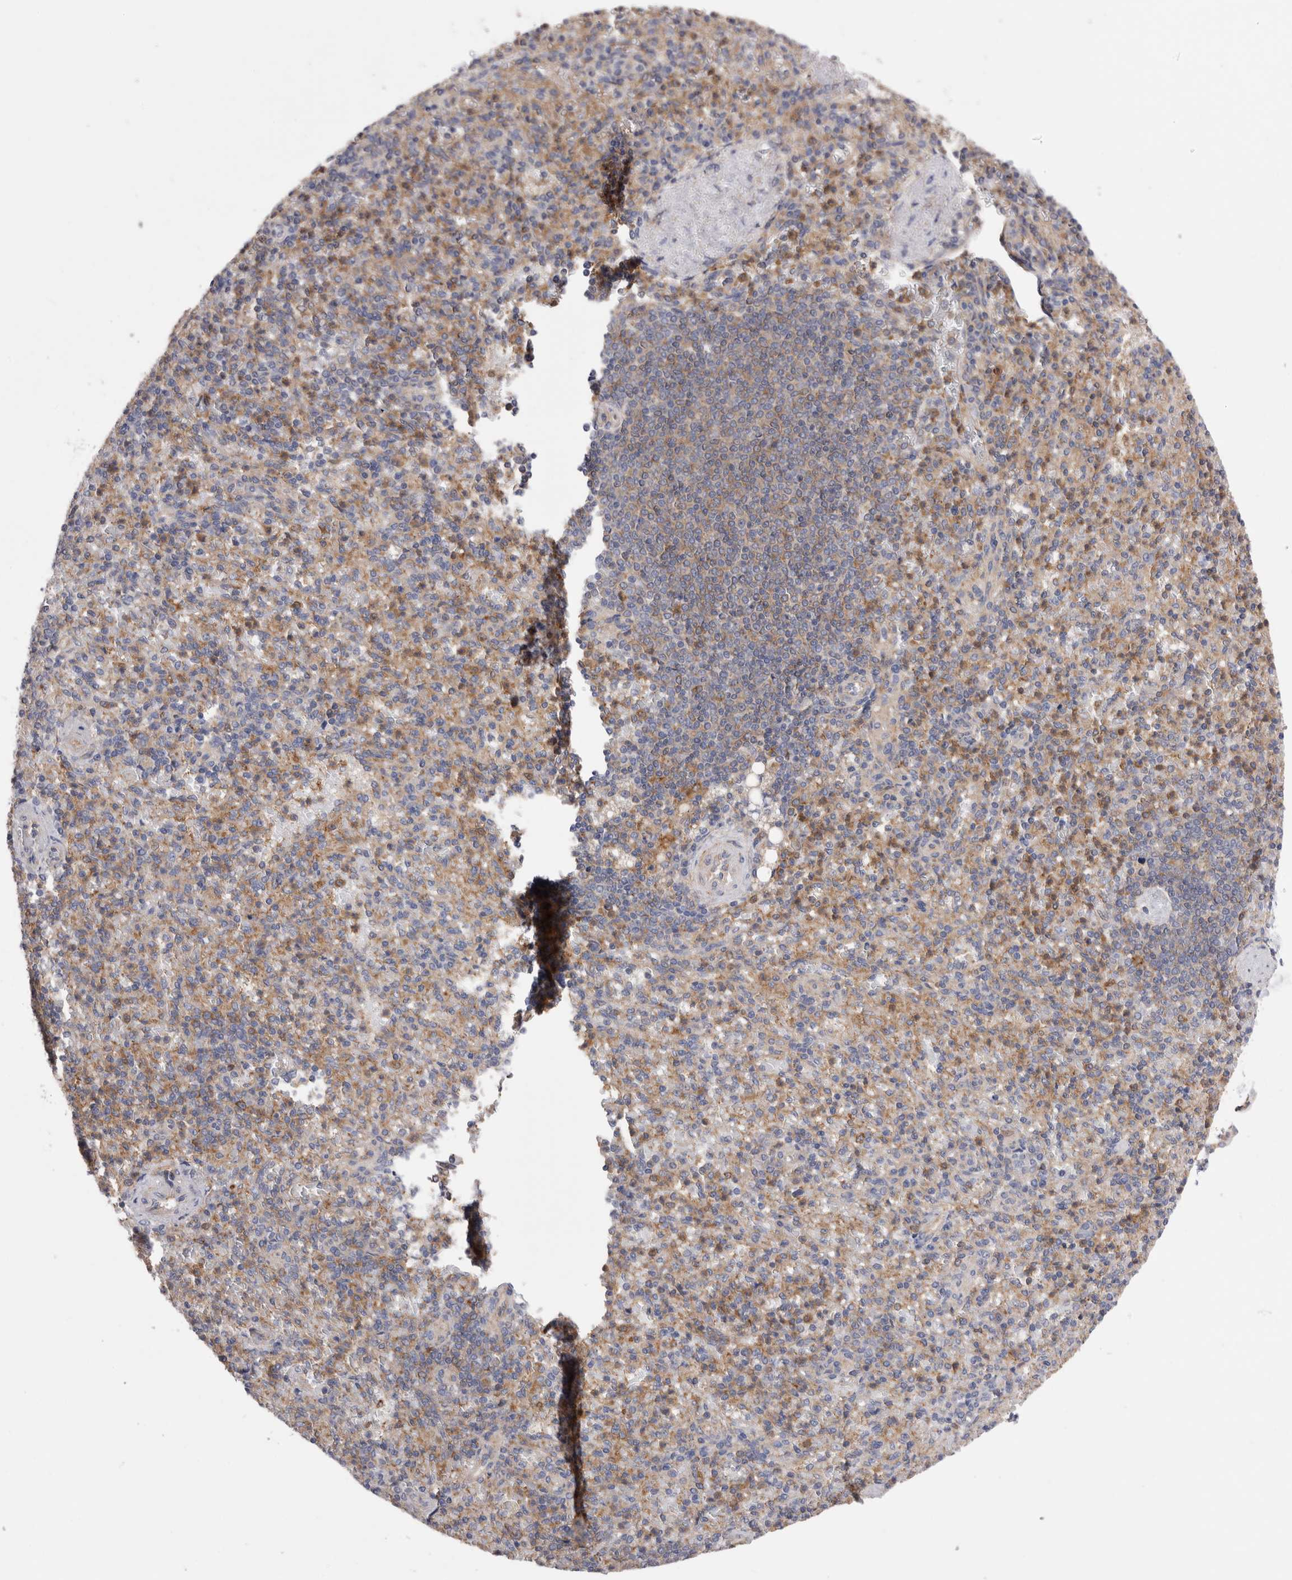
{"staining": {"intensity": "moderate", "quantity": "25%-75%", "location": "cytoplasmic/membranous"}, "tissue": "spleen", "cell_type": "Cells in red pulp", "image_type": "normal", "snomed": [{"axis": "morphology", "description": "Normal tissue, NOS"}, {"axis": "topography", "description": "Spleen"}], "caption": "A brown stain highlights moderate cytoplasmic/membranous positivity of a protein in cells in red pulp of benign spleen. Ihc stains the protein of interest in brown and the nuclei are stained blue.", "gene": "RAB11FIP1", "patient": {"sex": "female", "age": 74}}